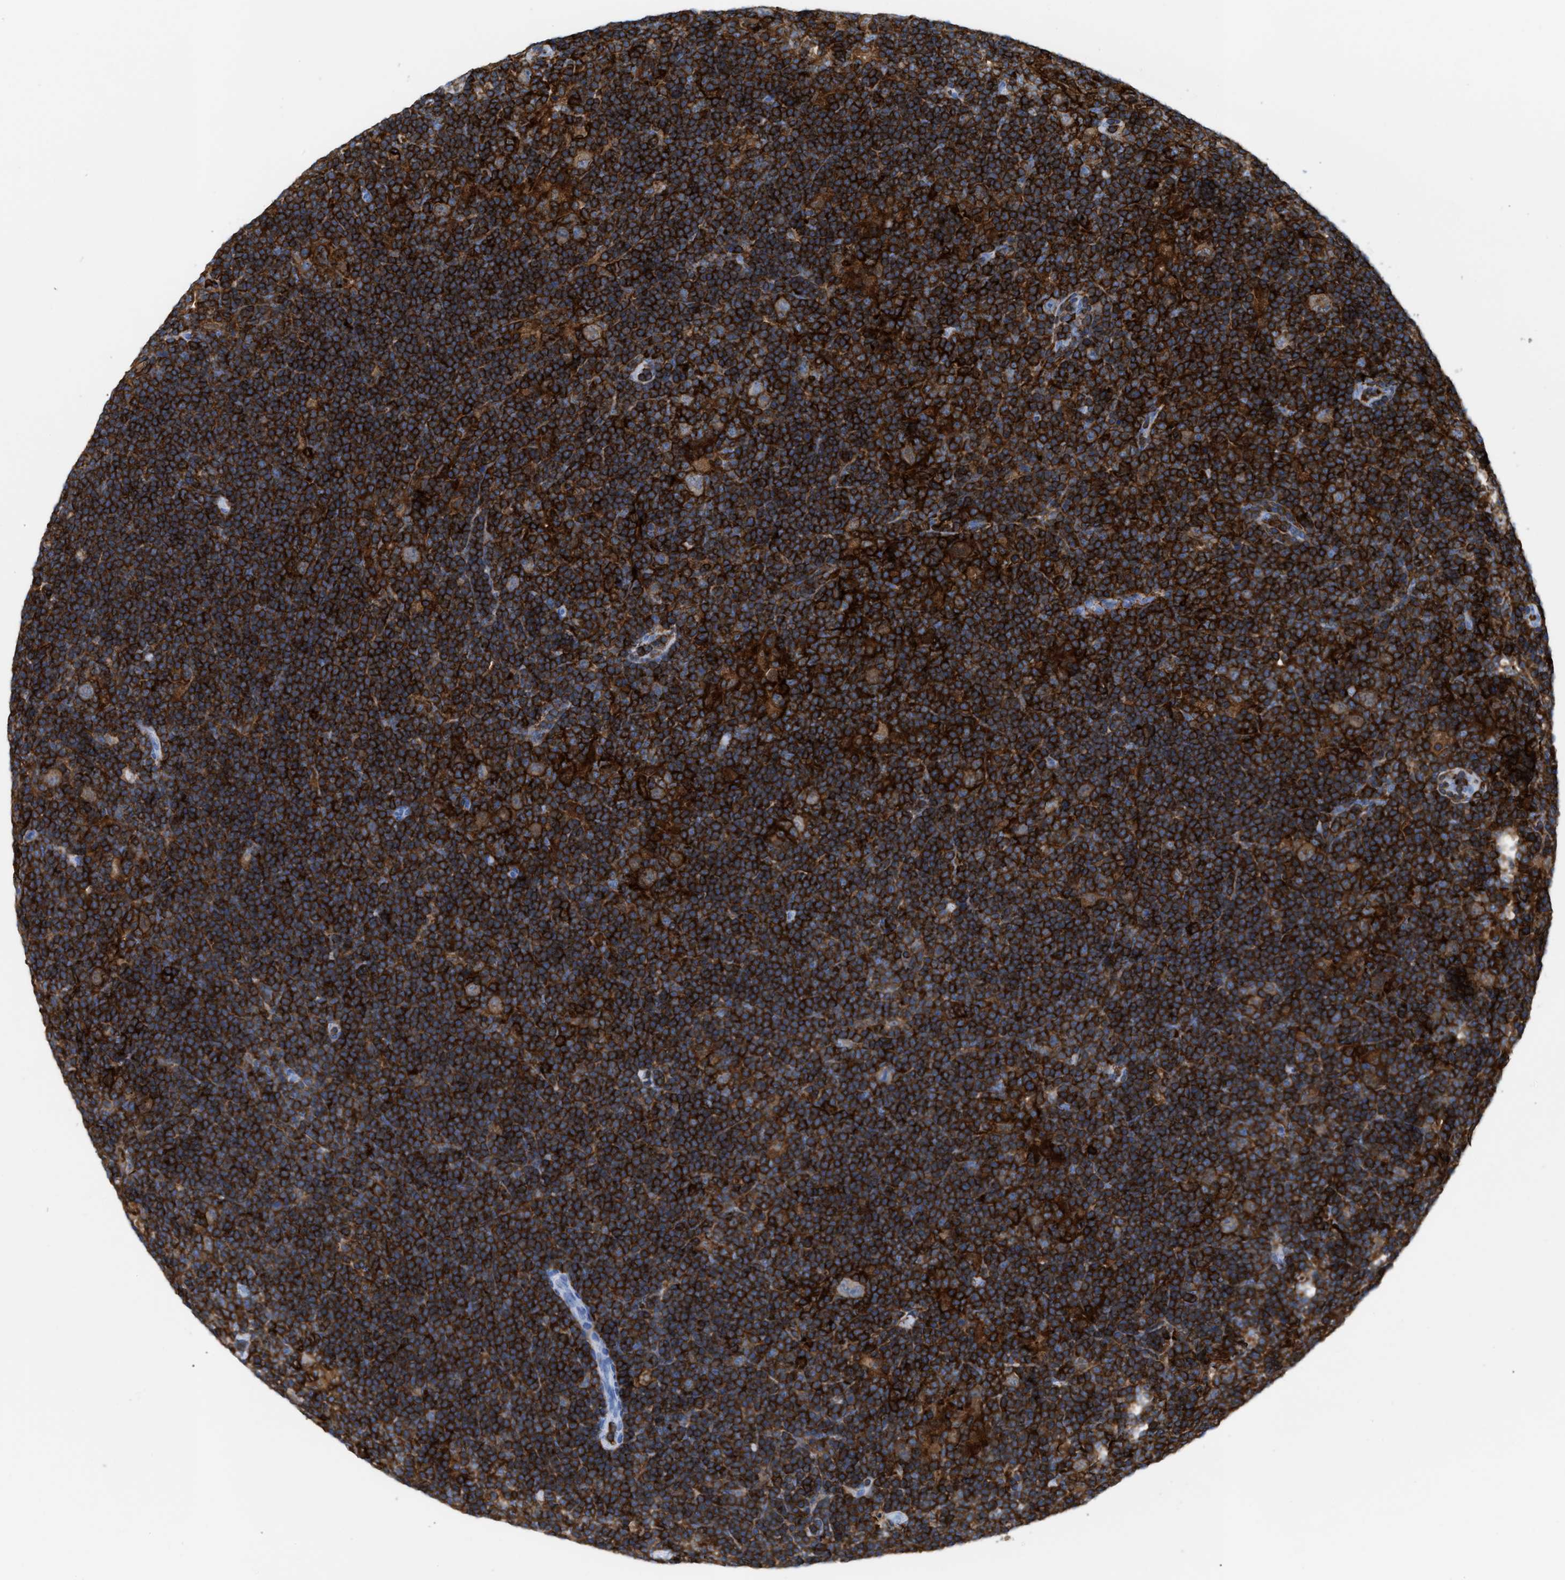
{"staining": {"intensity": "moderate", "quantity": ">75%", "location": "cytoplasmic/membranous"}, "tissue": "lymphoma", "cell_type": "Tumor cells", "image_type": "cancer", "snomed": [{"axis": "morphology", "description": "Hodgkin's disease, NOS"}, {"axis": "topography", "description": "Lymph node"}], "caption": "This is an image of immunohistochemistry (IHC) staining of lymphoma, which shows moderate positivity in the cytoplasmic/membranous of tumor cells.", "gene": "LCP1", "patient": {"sex": "female", "age": 57}}